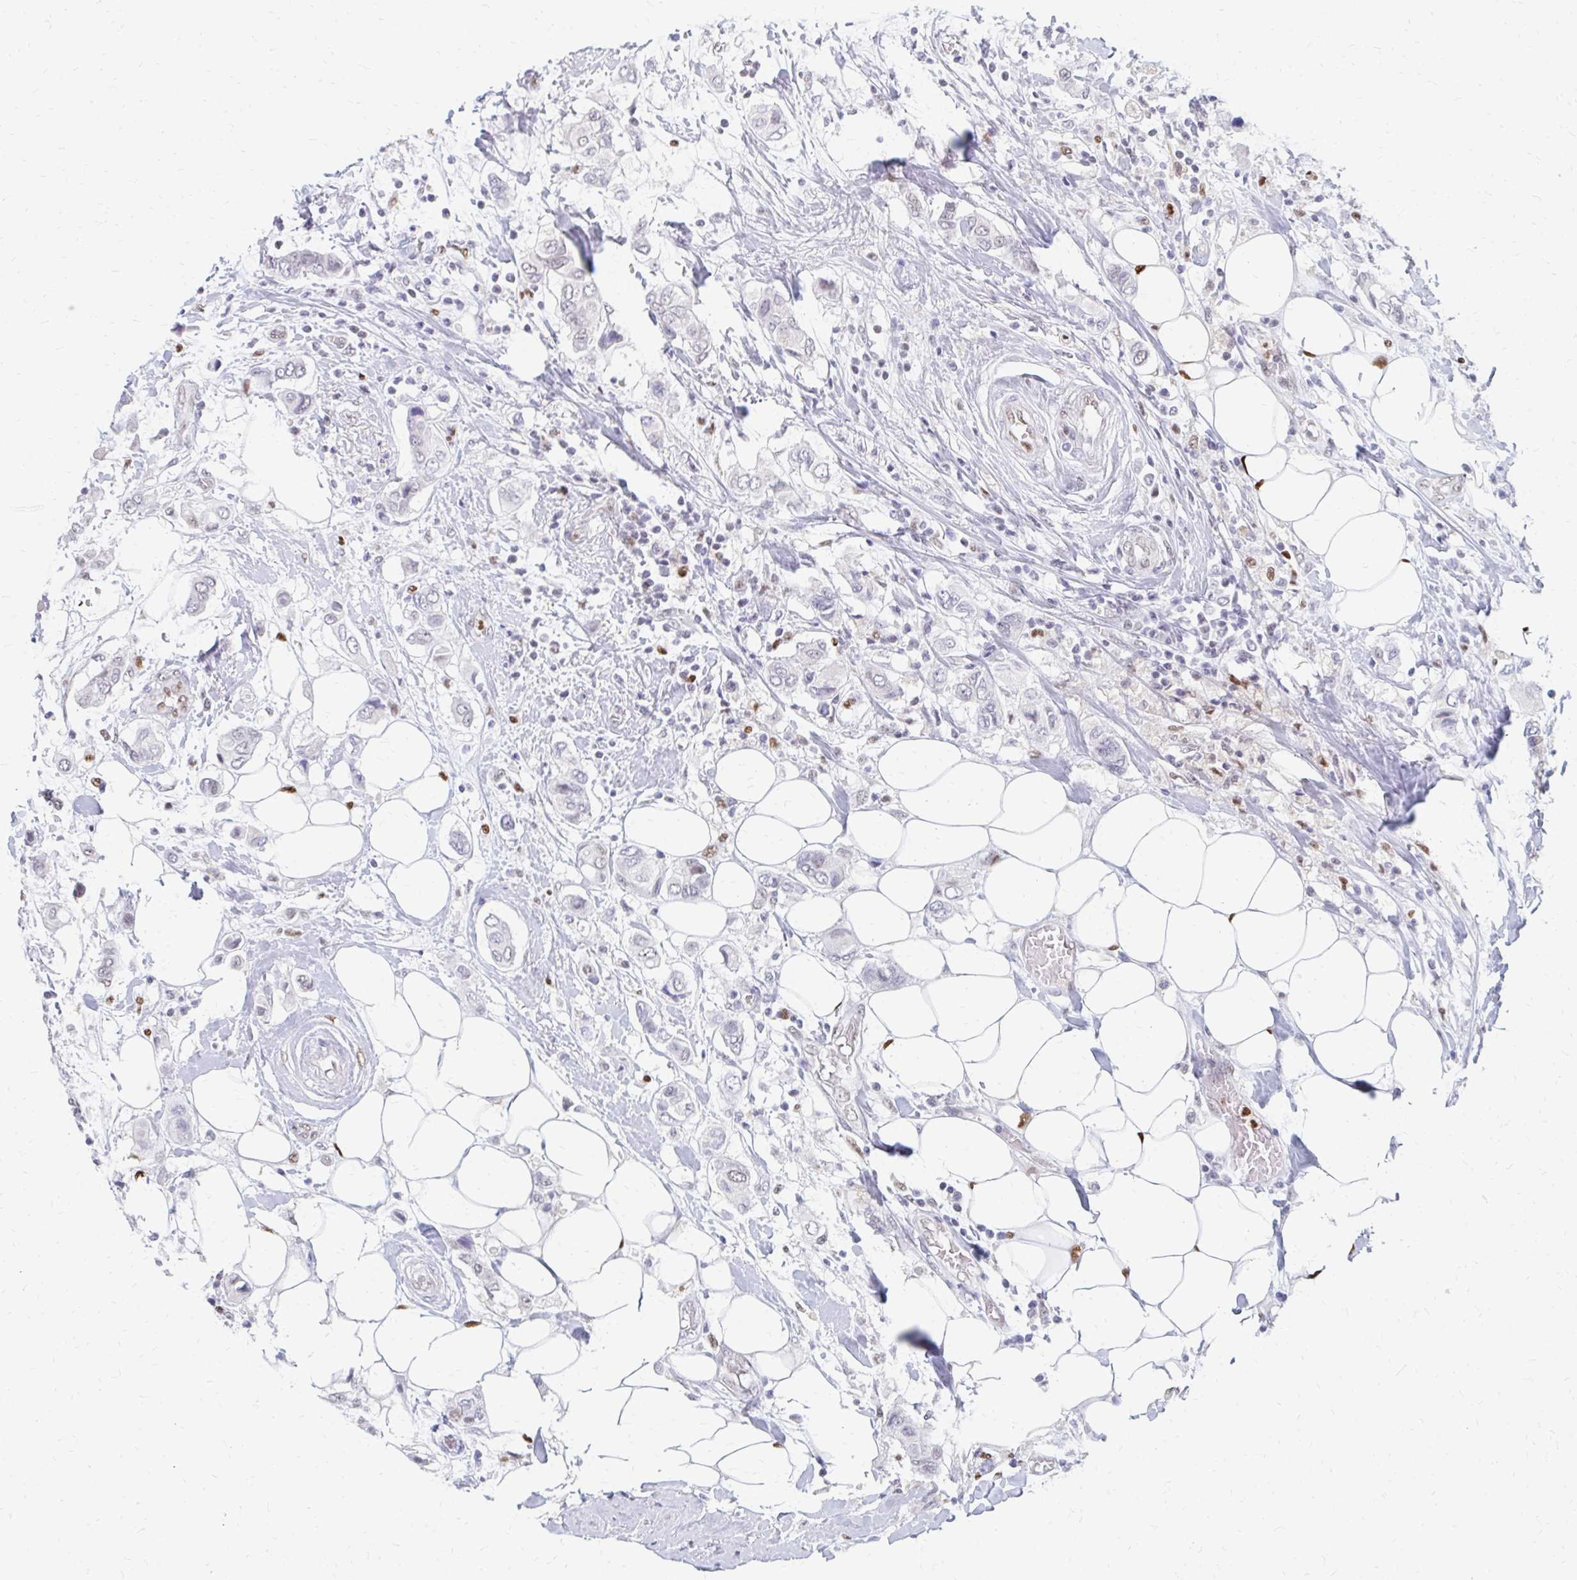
{"staining": {"intensity": "weak", "quantity": "<25%", "location": "nuclear"}, "tissue": "breast cancer", "cell_type": "Tumor cells", "image_type": "cancer", "snomed": [{"axis": "morphology", "description": "Lobular carcinoma"}, {"axis": "topography", "description": "Breast"}], "caption": "There is no significant staining in tumor cells of breast cancer.", "gene": "PLK3", "patient": {"sex": "female", "age": 51}}